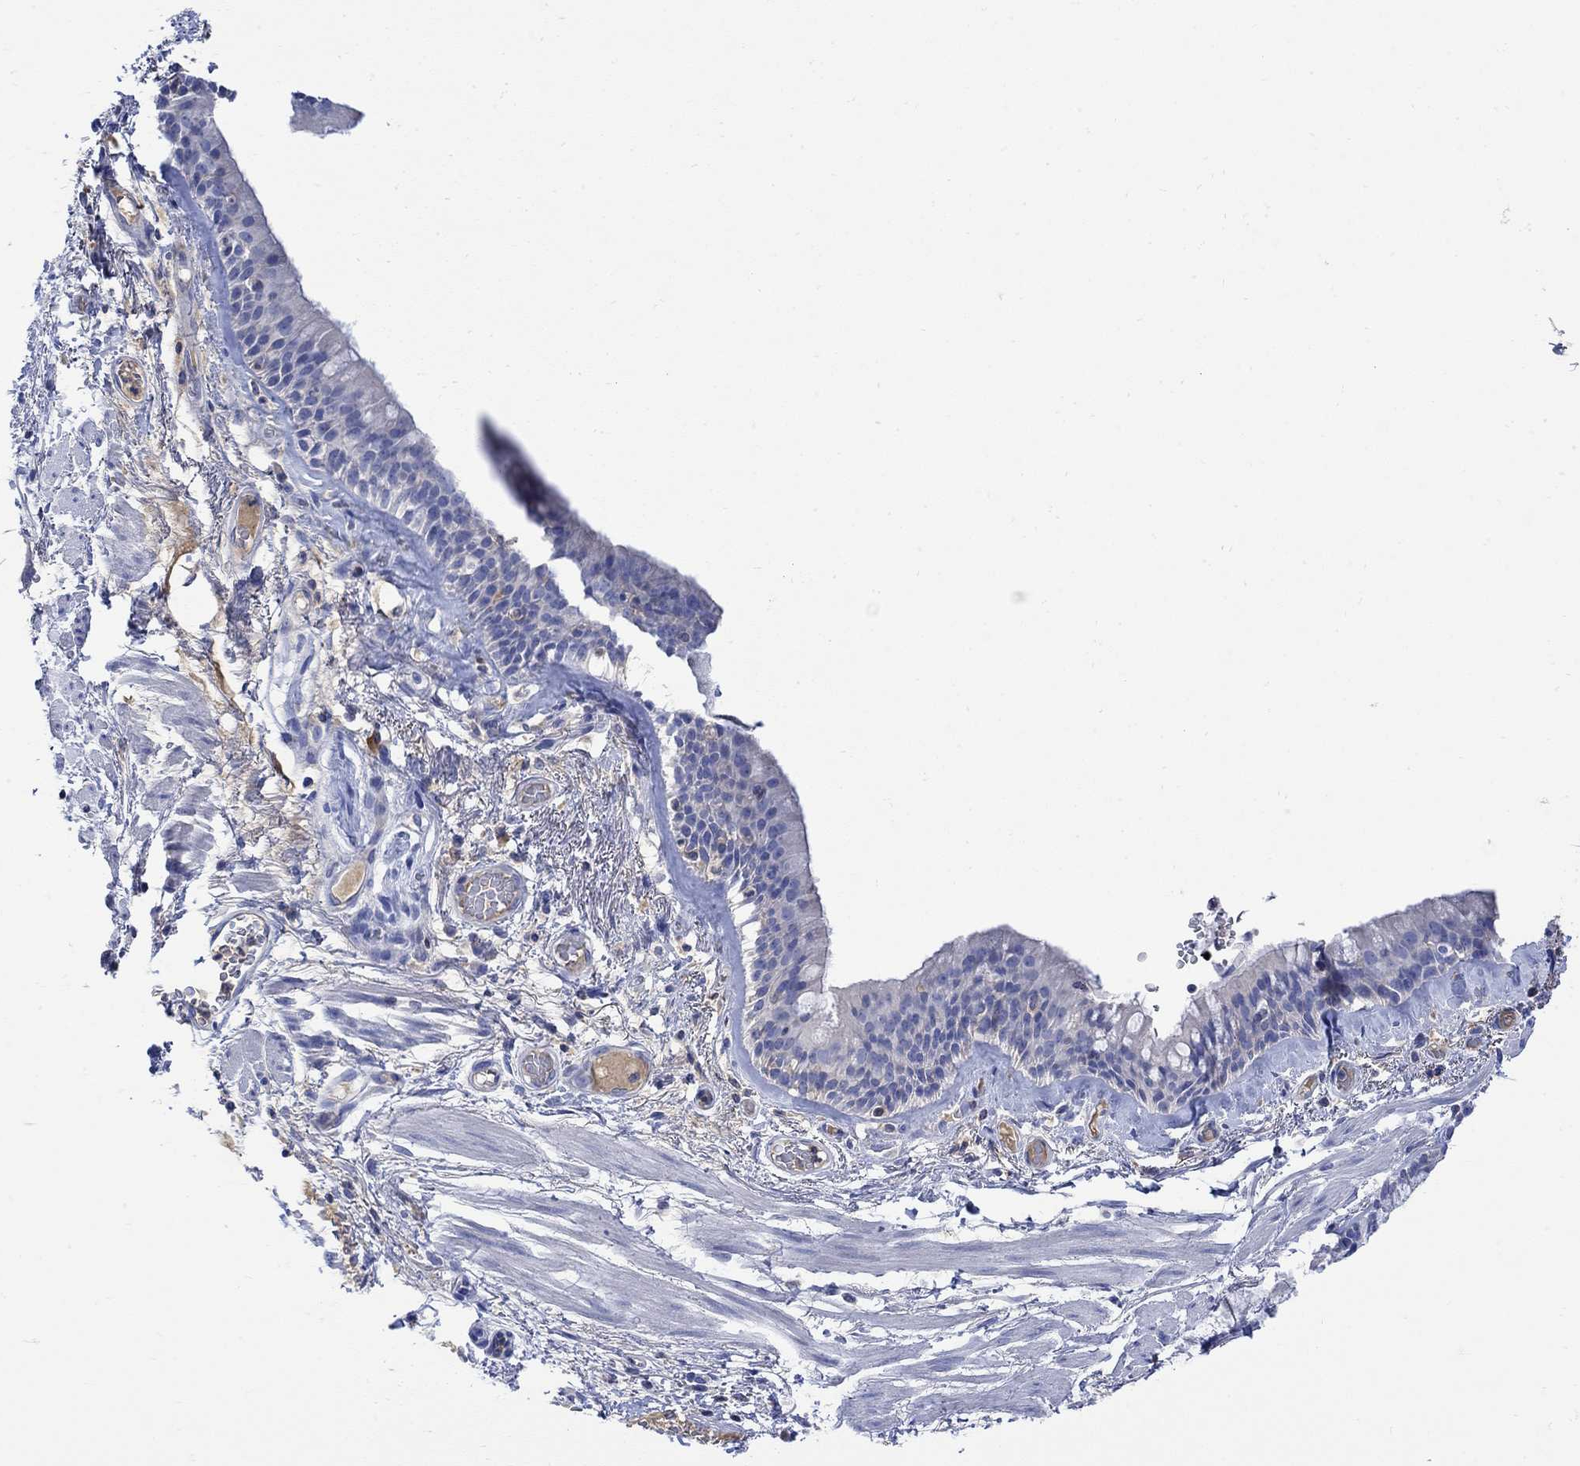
{"staining": {"intensity": "negative", "quantity": "none", "location": "none"}, "tissue": "bronchus", "cell_type": "Respiratory epithelial cells", "image_type": "normal", "snomed": [{"axis": "morphology", "description": "Normal tissue, NOS"}, {"axis": "topography", "description": "Bronchus"}, {"axis": "topography", "description": "Lung"}], "caption": "High magnification brightfield microscopy of benign bronchus stained with DAB (3,3'-diaminobenzidine) (brown) and counterstained with hematoxylin (blue): respiratory epithelial cells show no significant staining.", "gene": "GCM1", "patient": {"sex": "female", "age": 57}}